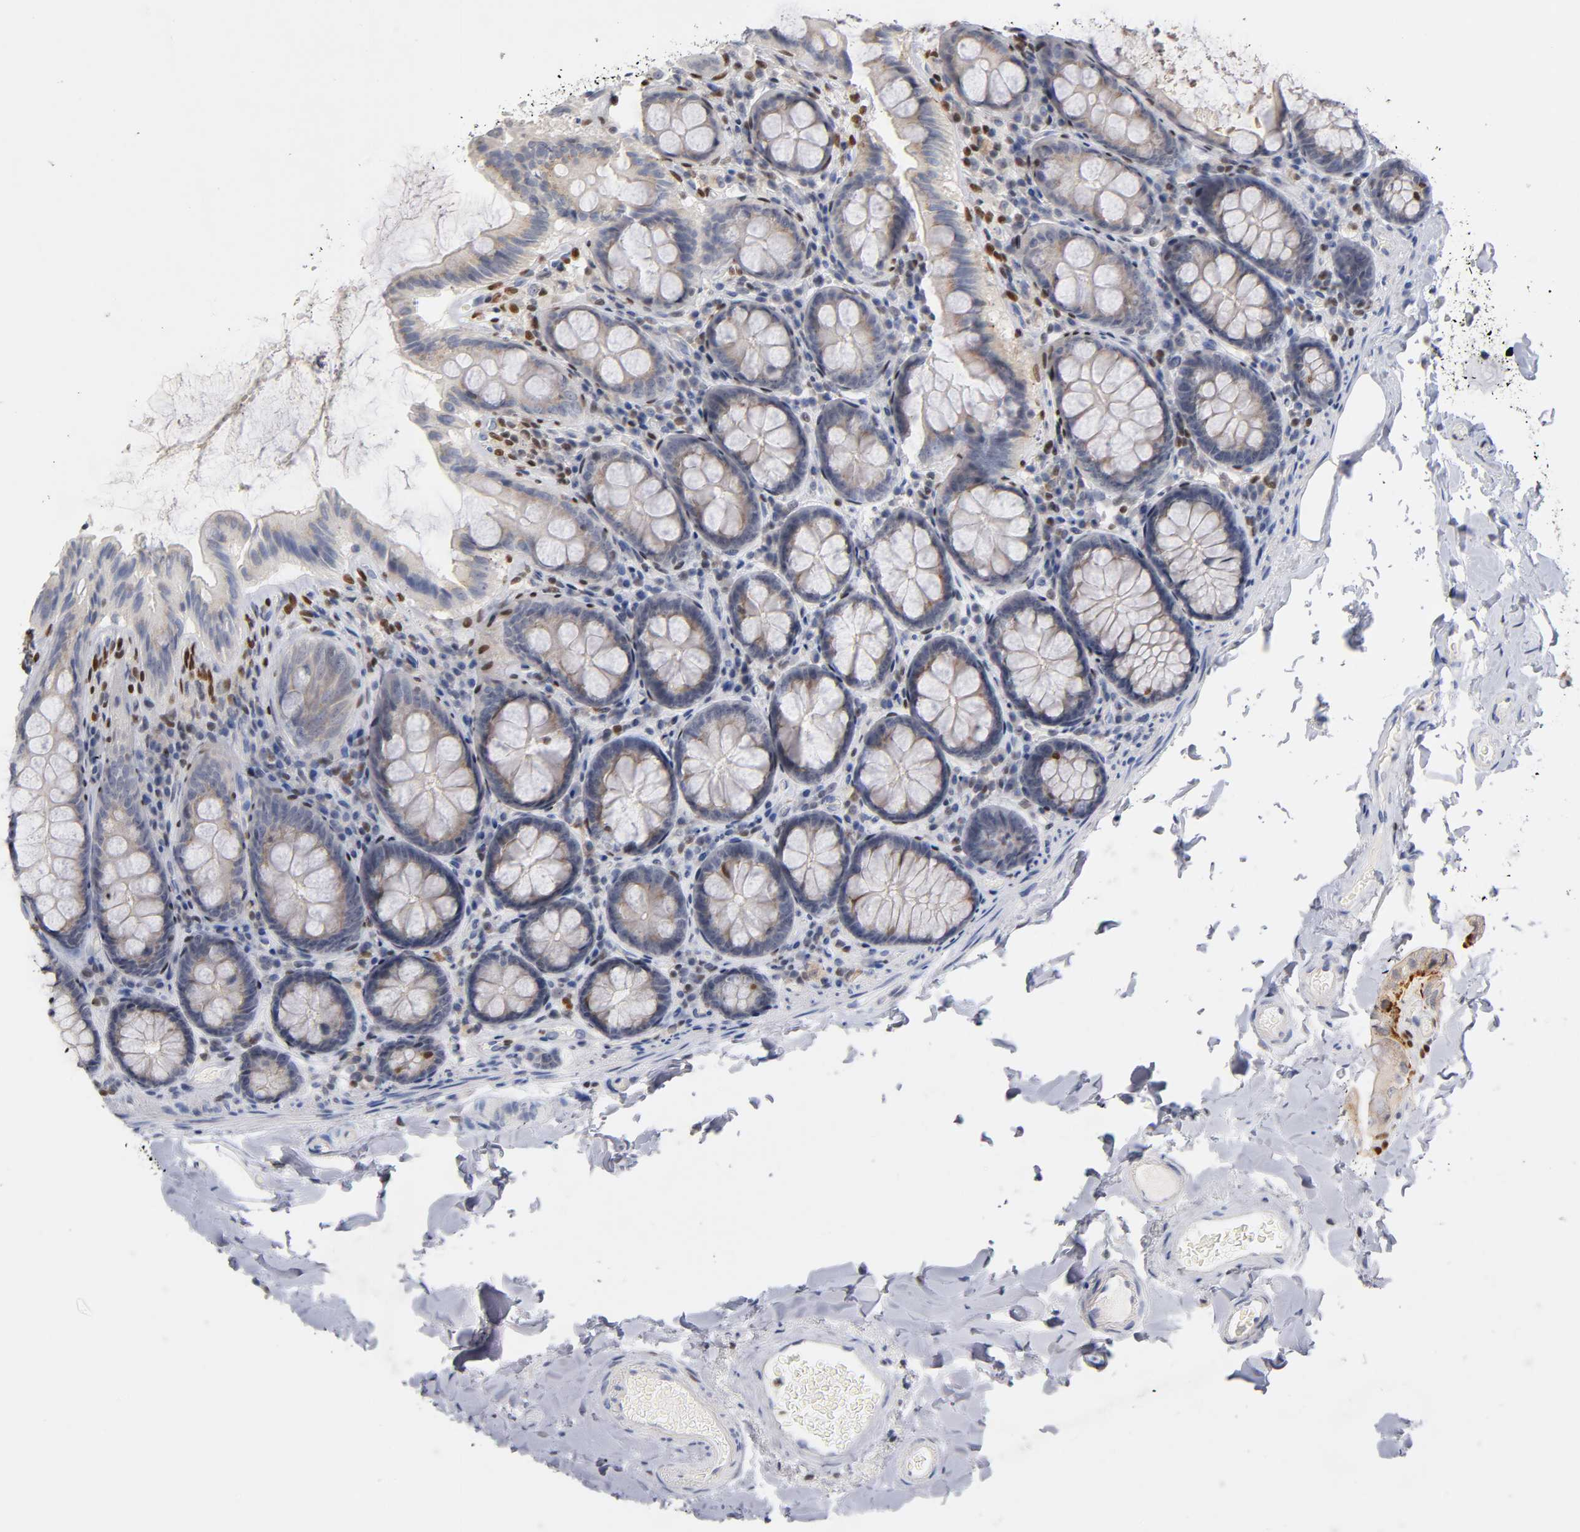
{"staining": {"intensity": "negative", "quantity": "none", "location": "none"}, "tissue": "colon", "cell_type": "Endothelial cells", "image_type": "normal", "snomed": [{"axis": "morphology", "description": "Normal tissue, NOS"}, {"axis": "topography", "description": "Colon"}], "caption": "Endothelial cells are negative for protein expression in normal human colon. (DAB (3,3'-diaminobenzidine) IHC with hematoxylin counter stain).", "gene": "RUNX1", "patient": {"sex": "female", "age": 61}}